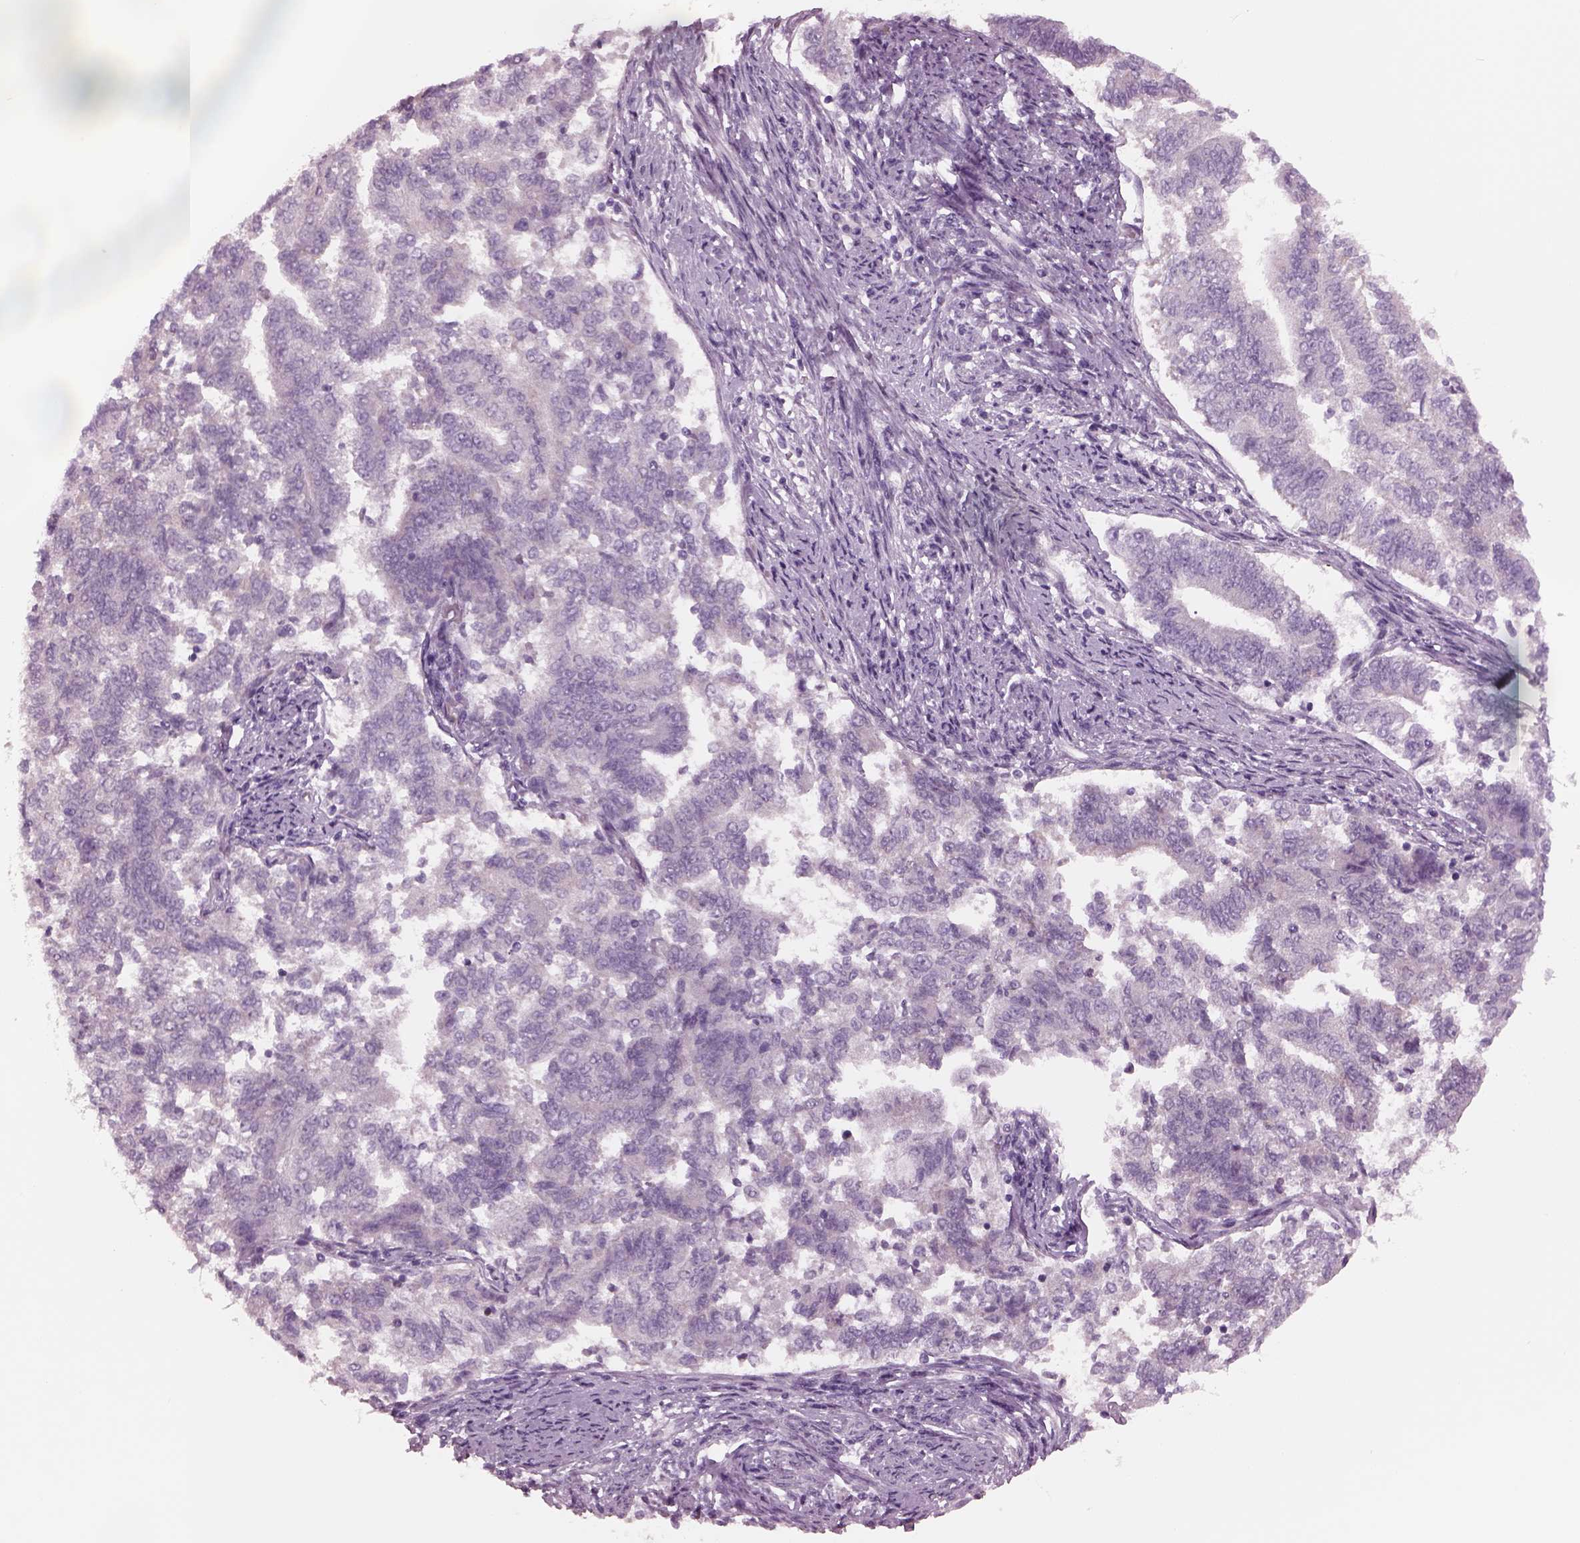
{"staining": {"intensity": "negative", "quantity": "none", "location": "none"}, "tissue": "endometrial cancer", "cell_type": "Tumor cells", "image_type": "cancer", "snomed": [{"axis": "morphology", "description": "Adenocarcinoma, NOS"}, {"axis": "topography", "description": "Endometrium"}], "caption": "The image displays no significant positivity in tumor cells of adenocarcinoma (endometrial). Brightfield microscopy of immunohistochemistry stained with DAB (3,3'-diaminobenzidine) (brown) and hematoxylin (blue), captured at high magnification.", "gene": "CYLC1", "patient": {"sex": "female", "age": 65}}